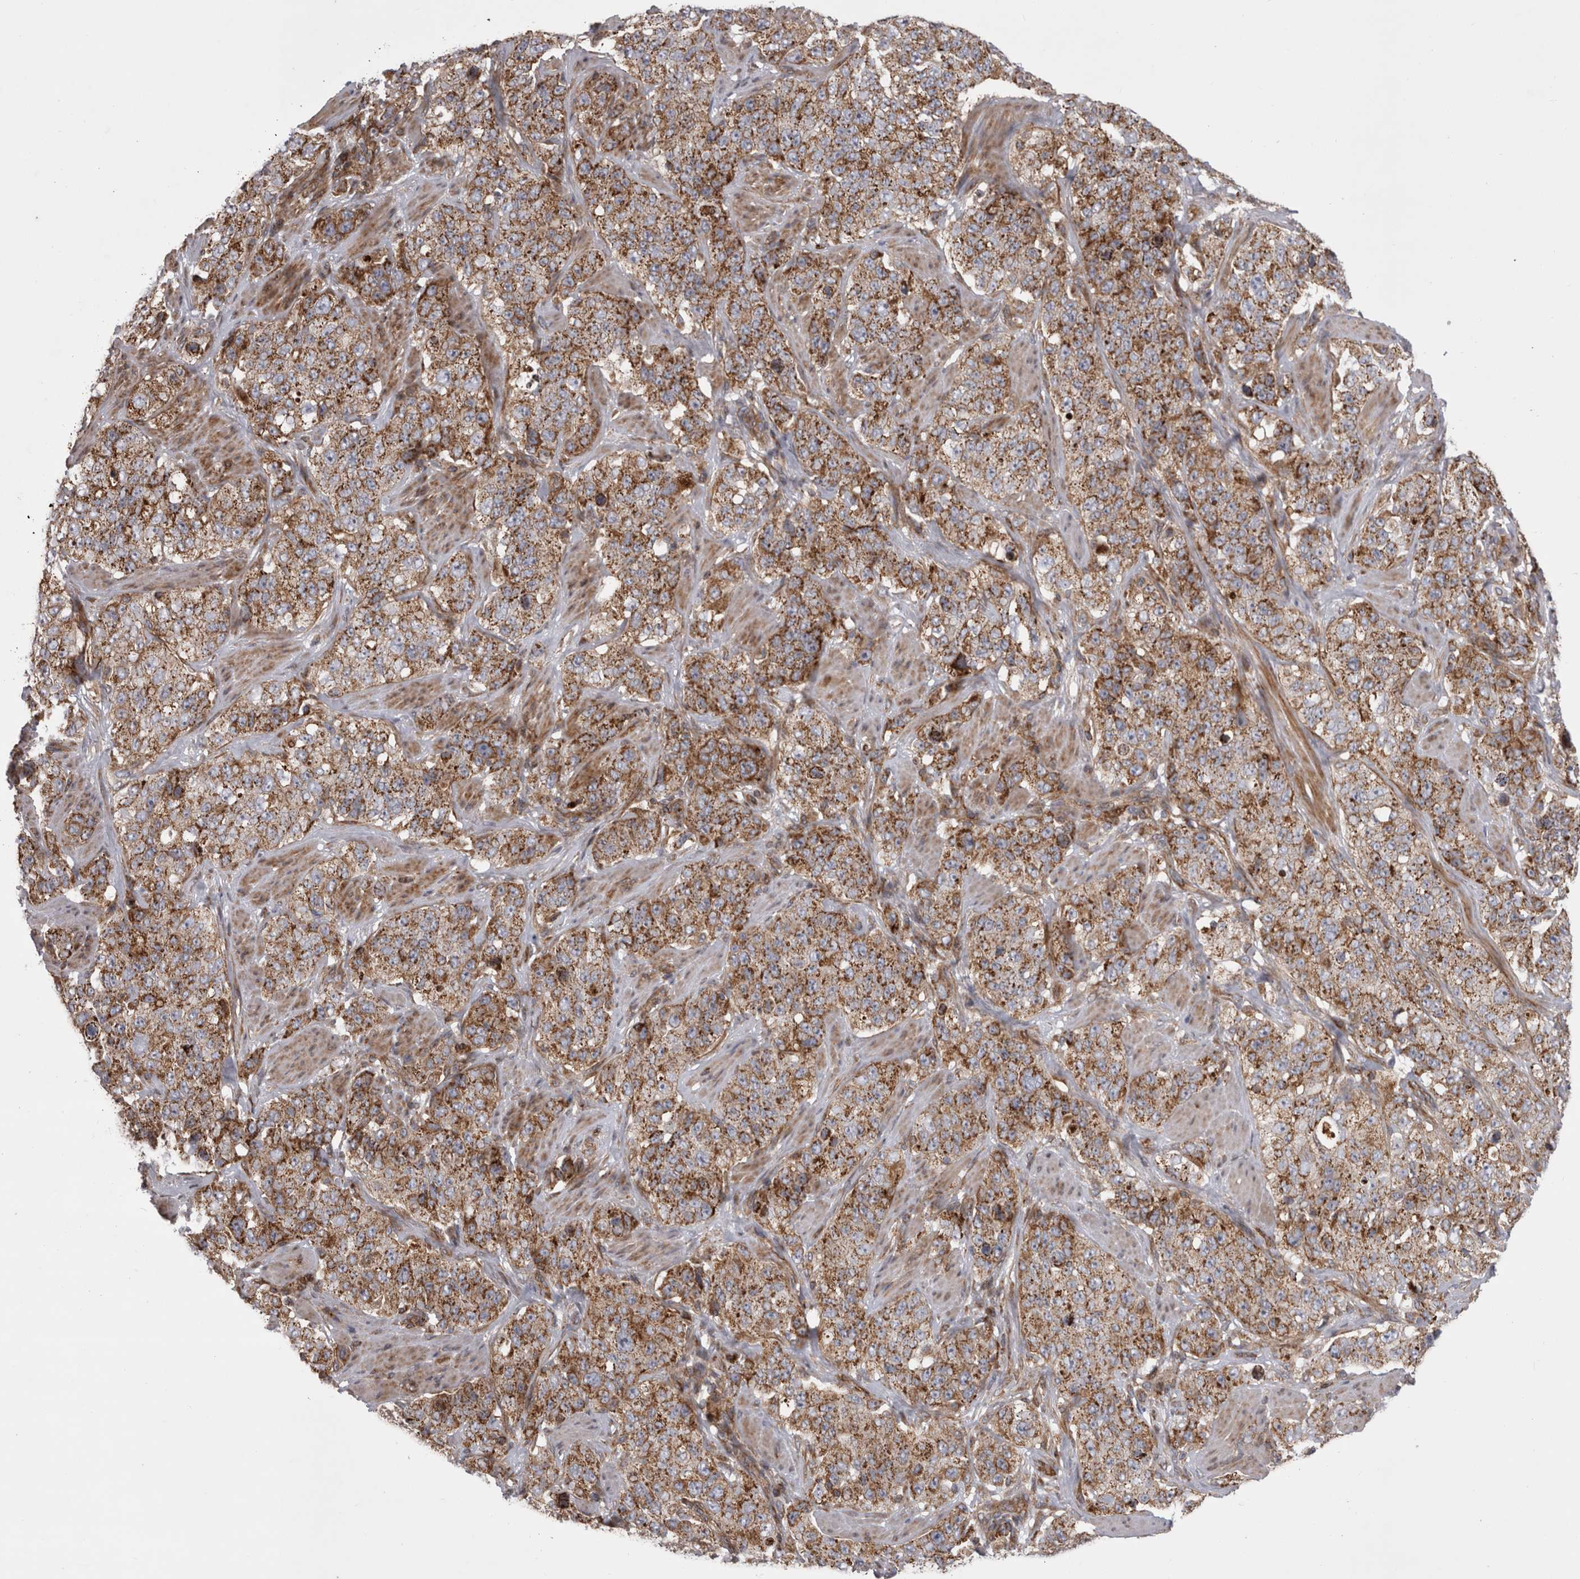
{"staining": {"intensity": "strong", "quantity": ">75%", "location": "cytoplasmic/membranous"}, "tissue": "stomach cancer", "cell_type": "Tumor cells", "image_type": "cancer", "snomed": [{"axis": "morphology", "description": "Adenocarcinoma, NOS"}, {"axis": "topography", "description": "Stomach"}], "caption": "A brown stain highlights strong cytoplasmic/membranous staining of a protein in human adenocarcinoma (stomach) tumor cells. The protein of interest is shown in brown color, while the nuclei are stained blue.", "gene": "TSPOAP1", "patient": {"sex": "male", "age": 48}}